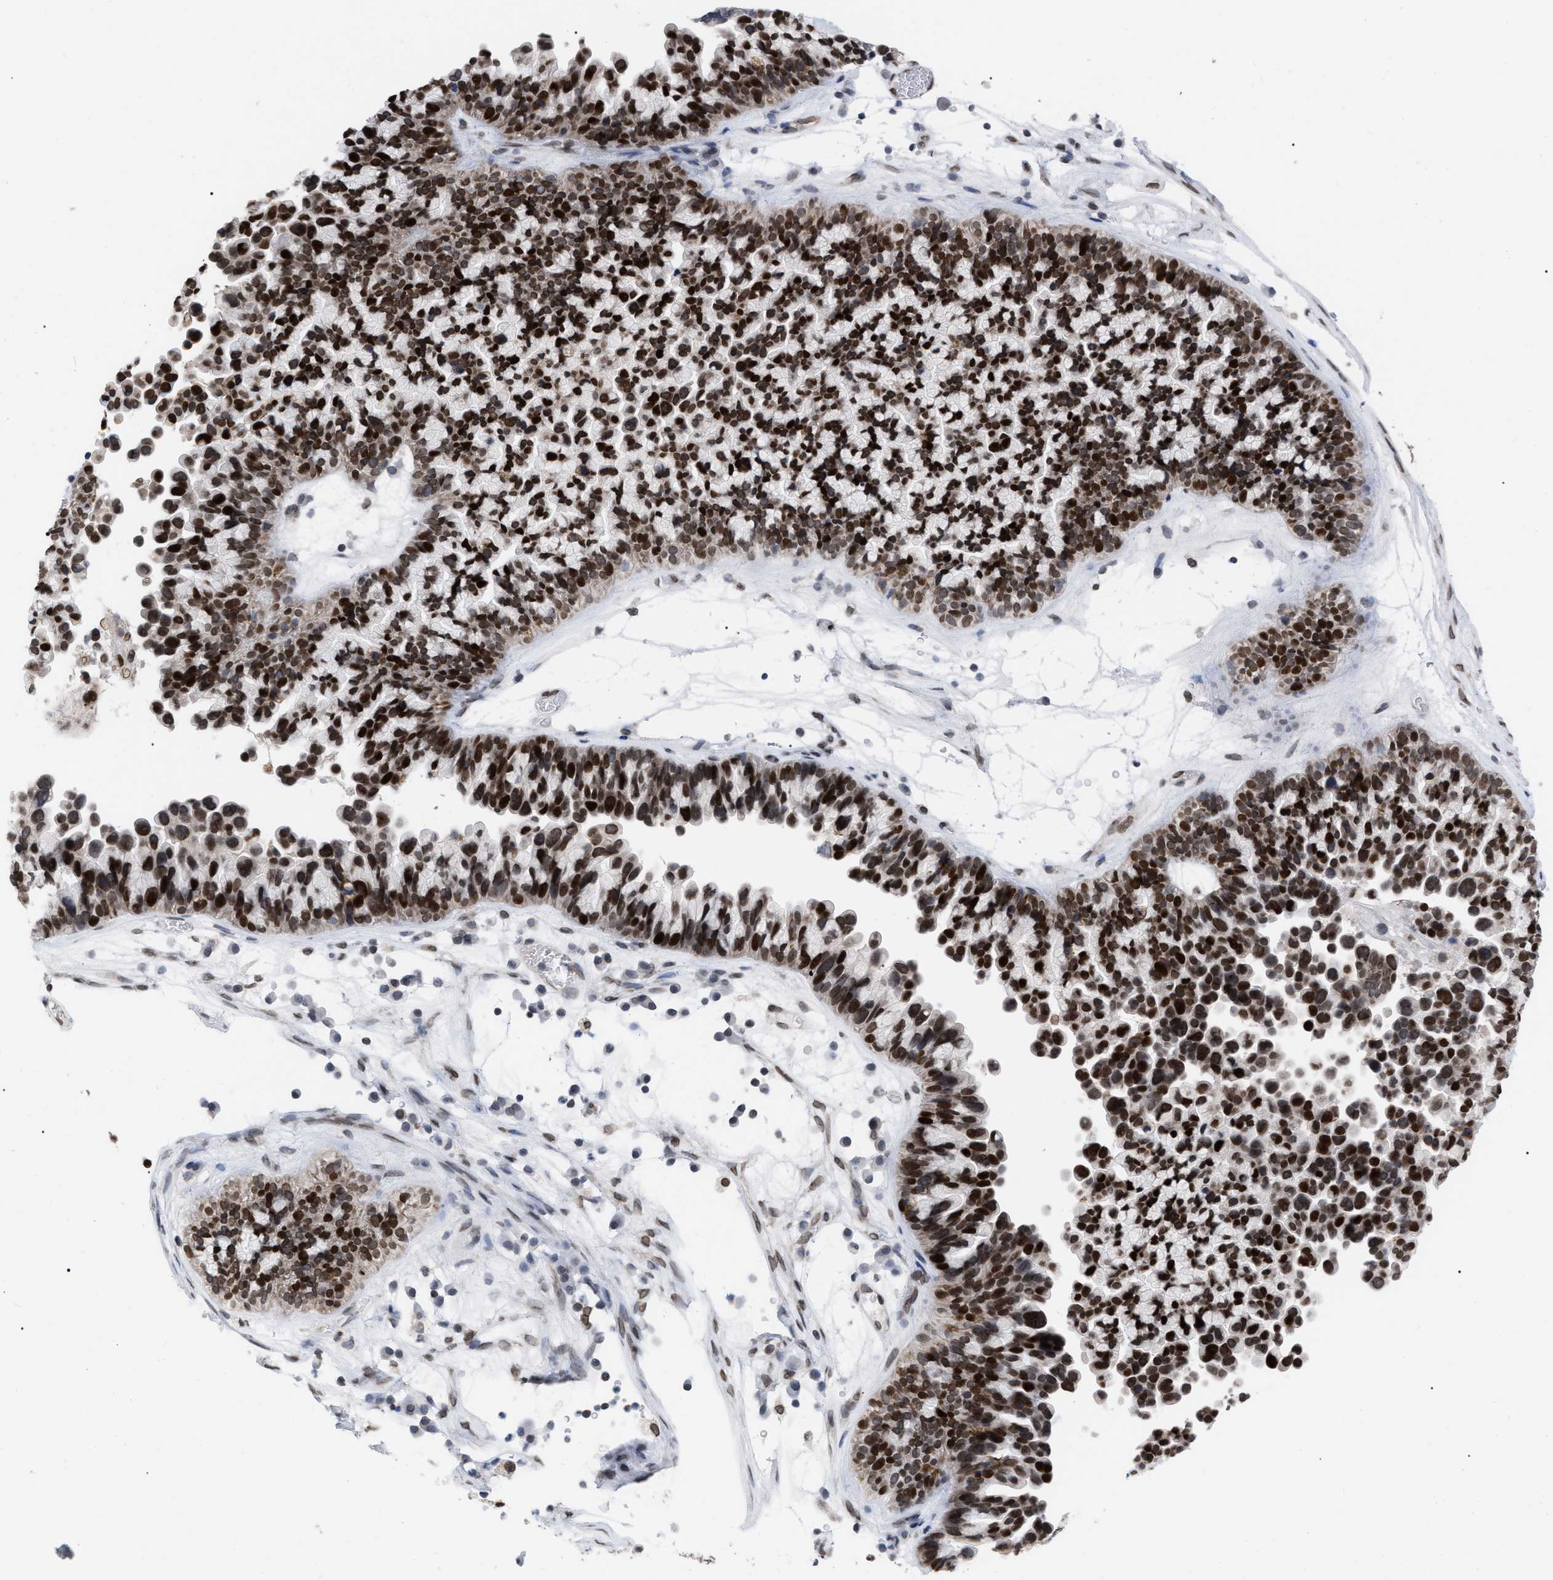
{"staining": {"intensity": "strong", "quantity": ">75%", "location": "cytoplasmic/membranous,nuclear"}, "tissue": "ovarian cancer", "cell_type": "Tumor cells", "image_type": "cancer", "snomed": [{"axis": "morphology", "description": "Cystadenocarcinoma, serous, NOS"}, {"axis": "topography", "description": "Ovary"}], "caption": "Immunohistochemistry (IHC) of ovarian cancer displays high levels of strong cytoplasmic/membranous and nuclear expression in about >75% of tumor cells.", "gene": "TPR", "patient": {"sex": "female", "age": 56}}